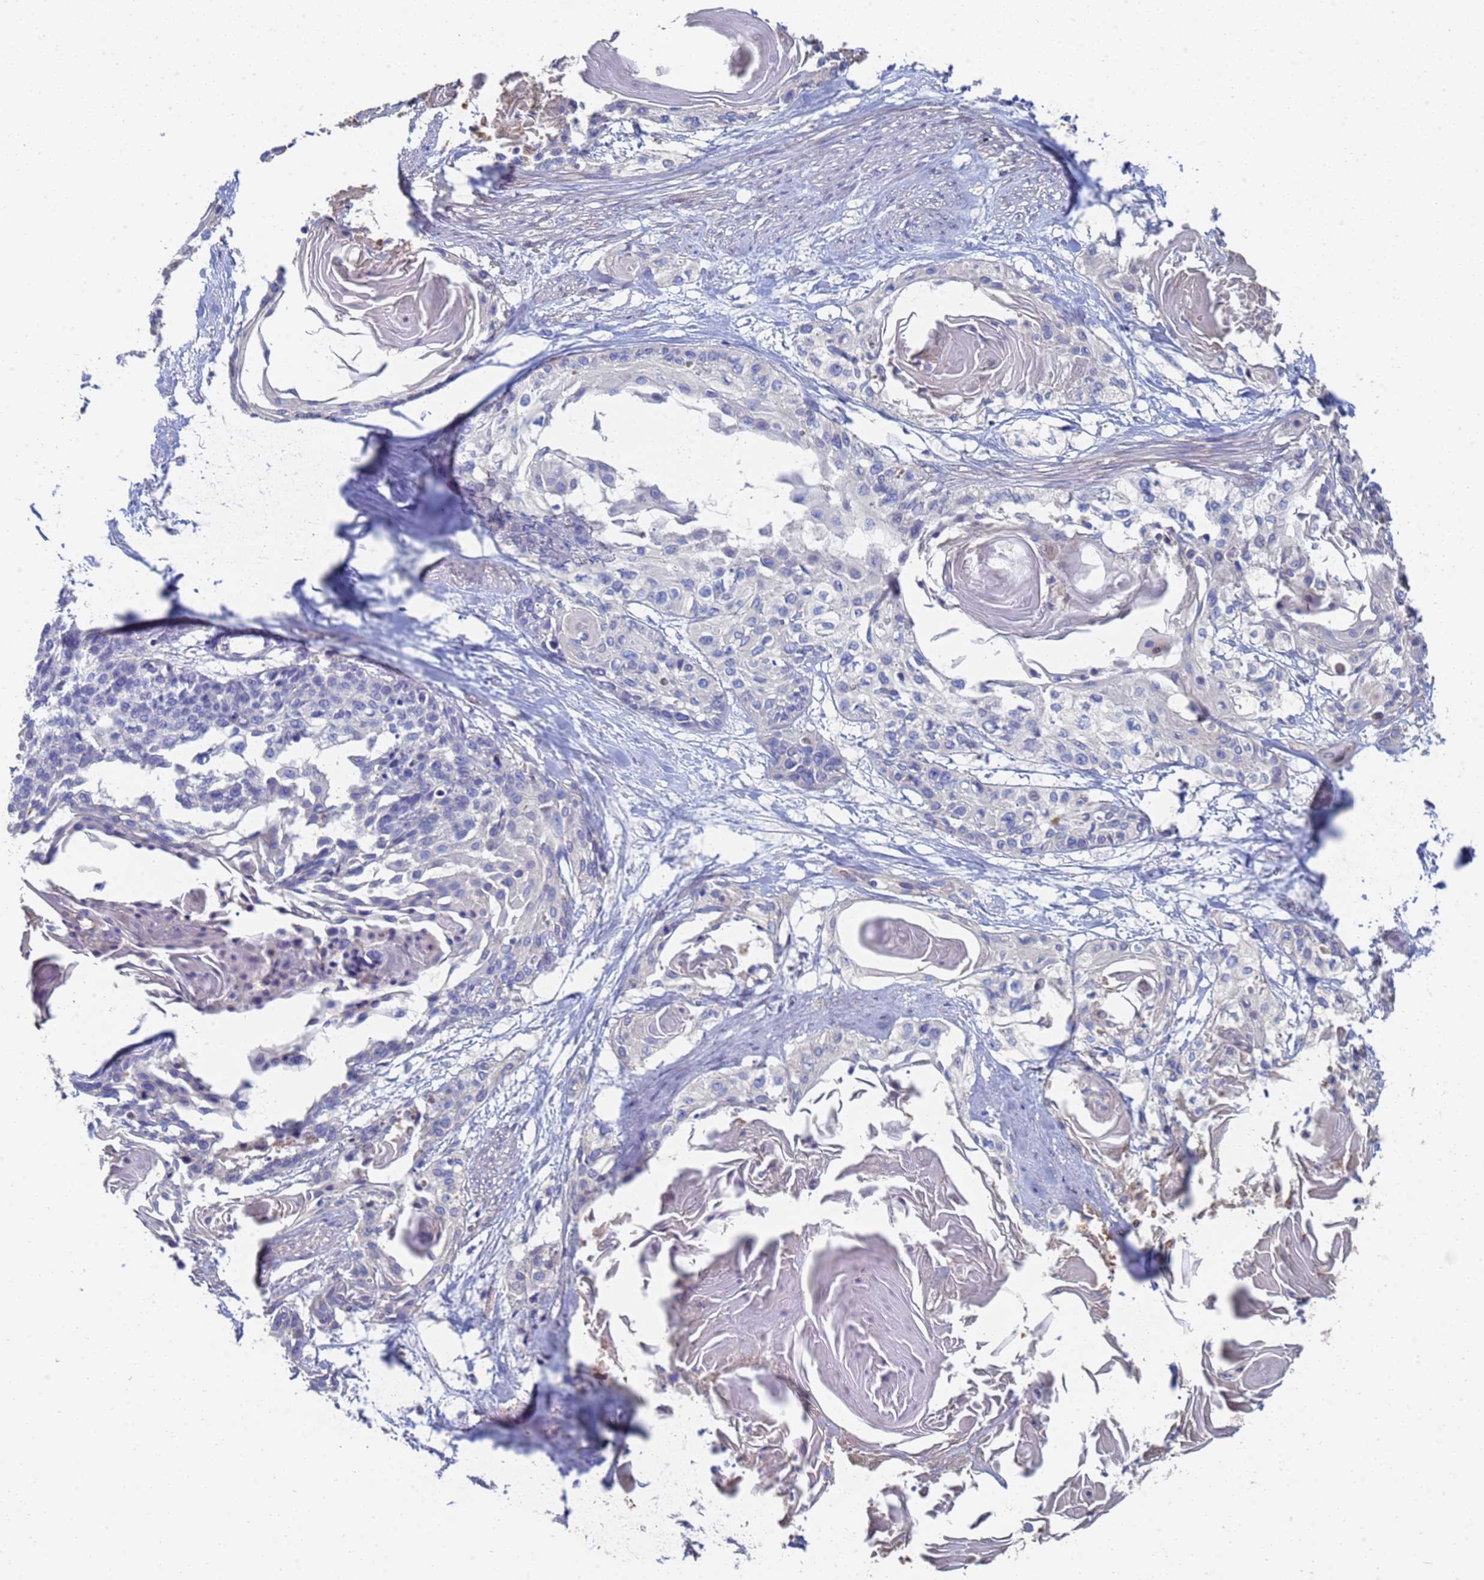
{"staining": {"intensity": "negative", "quantity": "none", "location": "none"}, "tissue": "cervical cancer", "cell_type": "Tumor cells", "image_type": "cancer", "snomed": [{"axis": "morphology", "description": "Squamous cell carcinoma, NOS"}, {"axis": "topography", "description": "Cervix"}], "caption": "IHC of human cervical cancer (squamous cell carcinoma) reveals no staining in tumor cells.", "gene": "LBX2", "patient": {"sex": "female", "age": 57}}